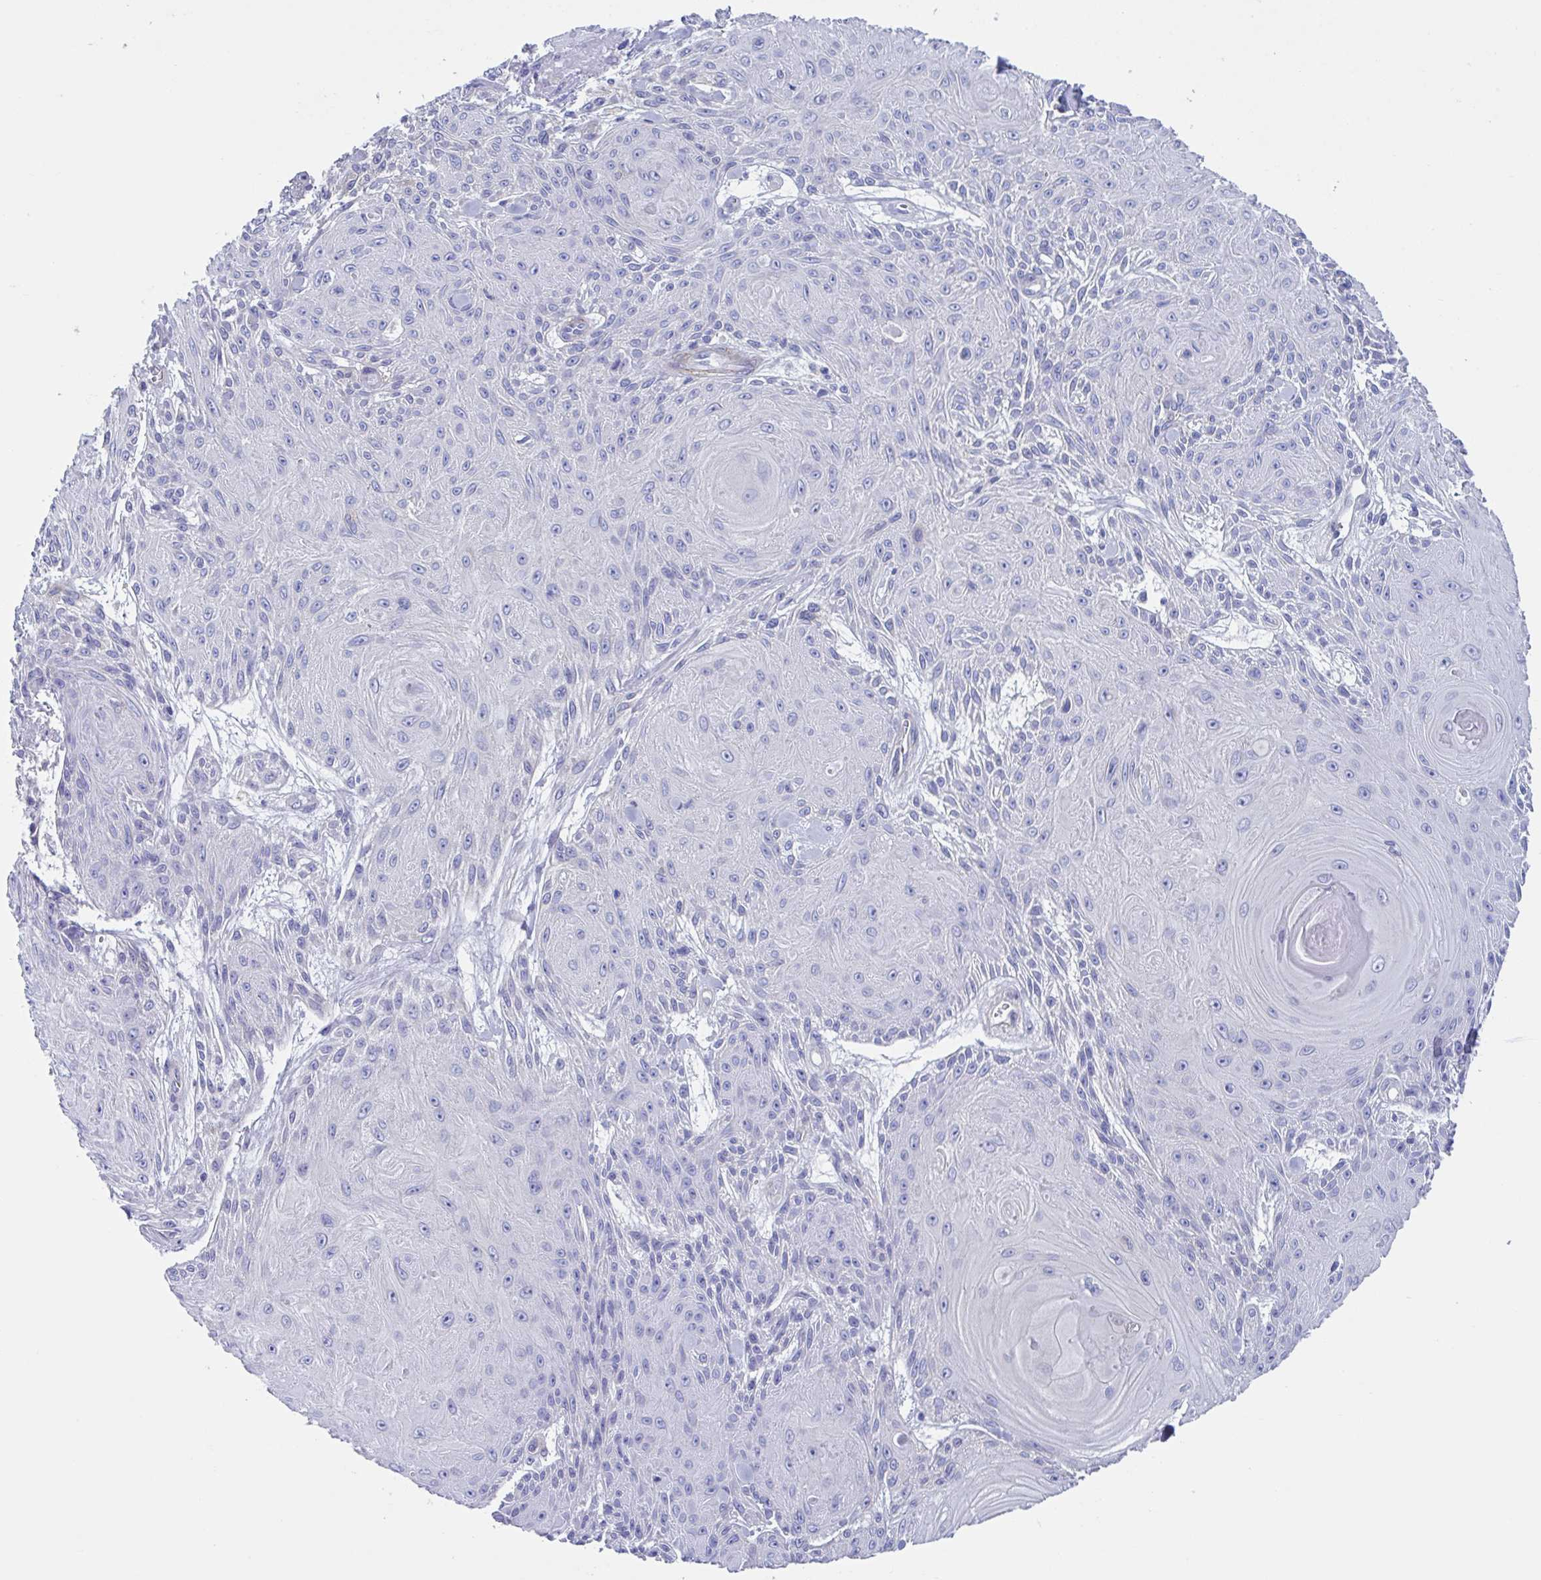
{"staining": {"intensity": "negative", "quantity": "none", "location": "none"}, "tissue": "skin cancer", "cell_type": "Tumor cells", "image_type": "cancer", "snomed": [{"axis": "morphology", "description": "Squamous cell carcinoma, NOS"}, {"axis": "topography", "description": "Skin"}], "caption": "Immunohistochemical staining of skin squamous cell carcinoma reveals no significant expression in tumor cells. Brightfield microscopy of immunohistochemistry stained with DAB (brown) and hematoxylin (blue), captured at high magnification.", "gene": "LPIN3", "patient": {"sex": "male", "age": 88}}